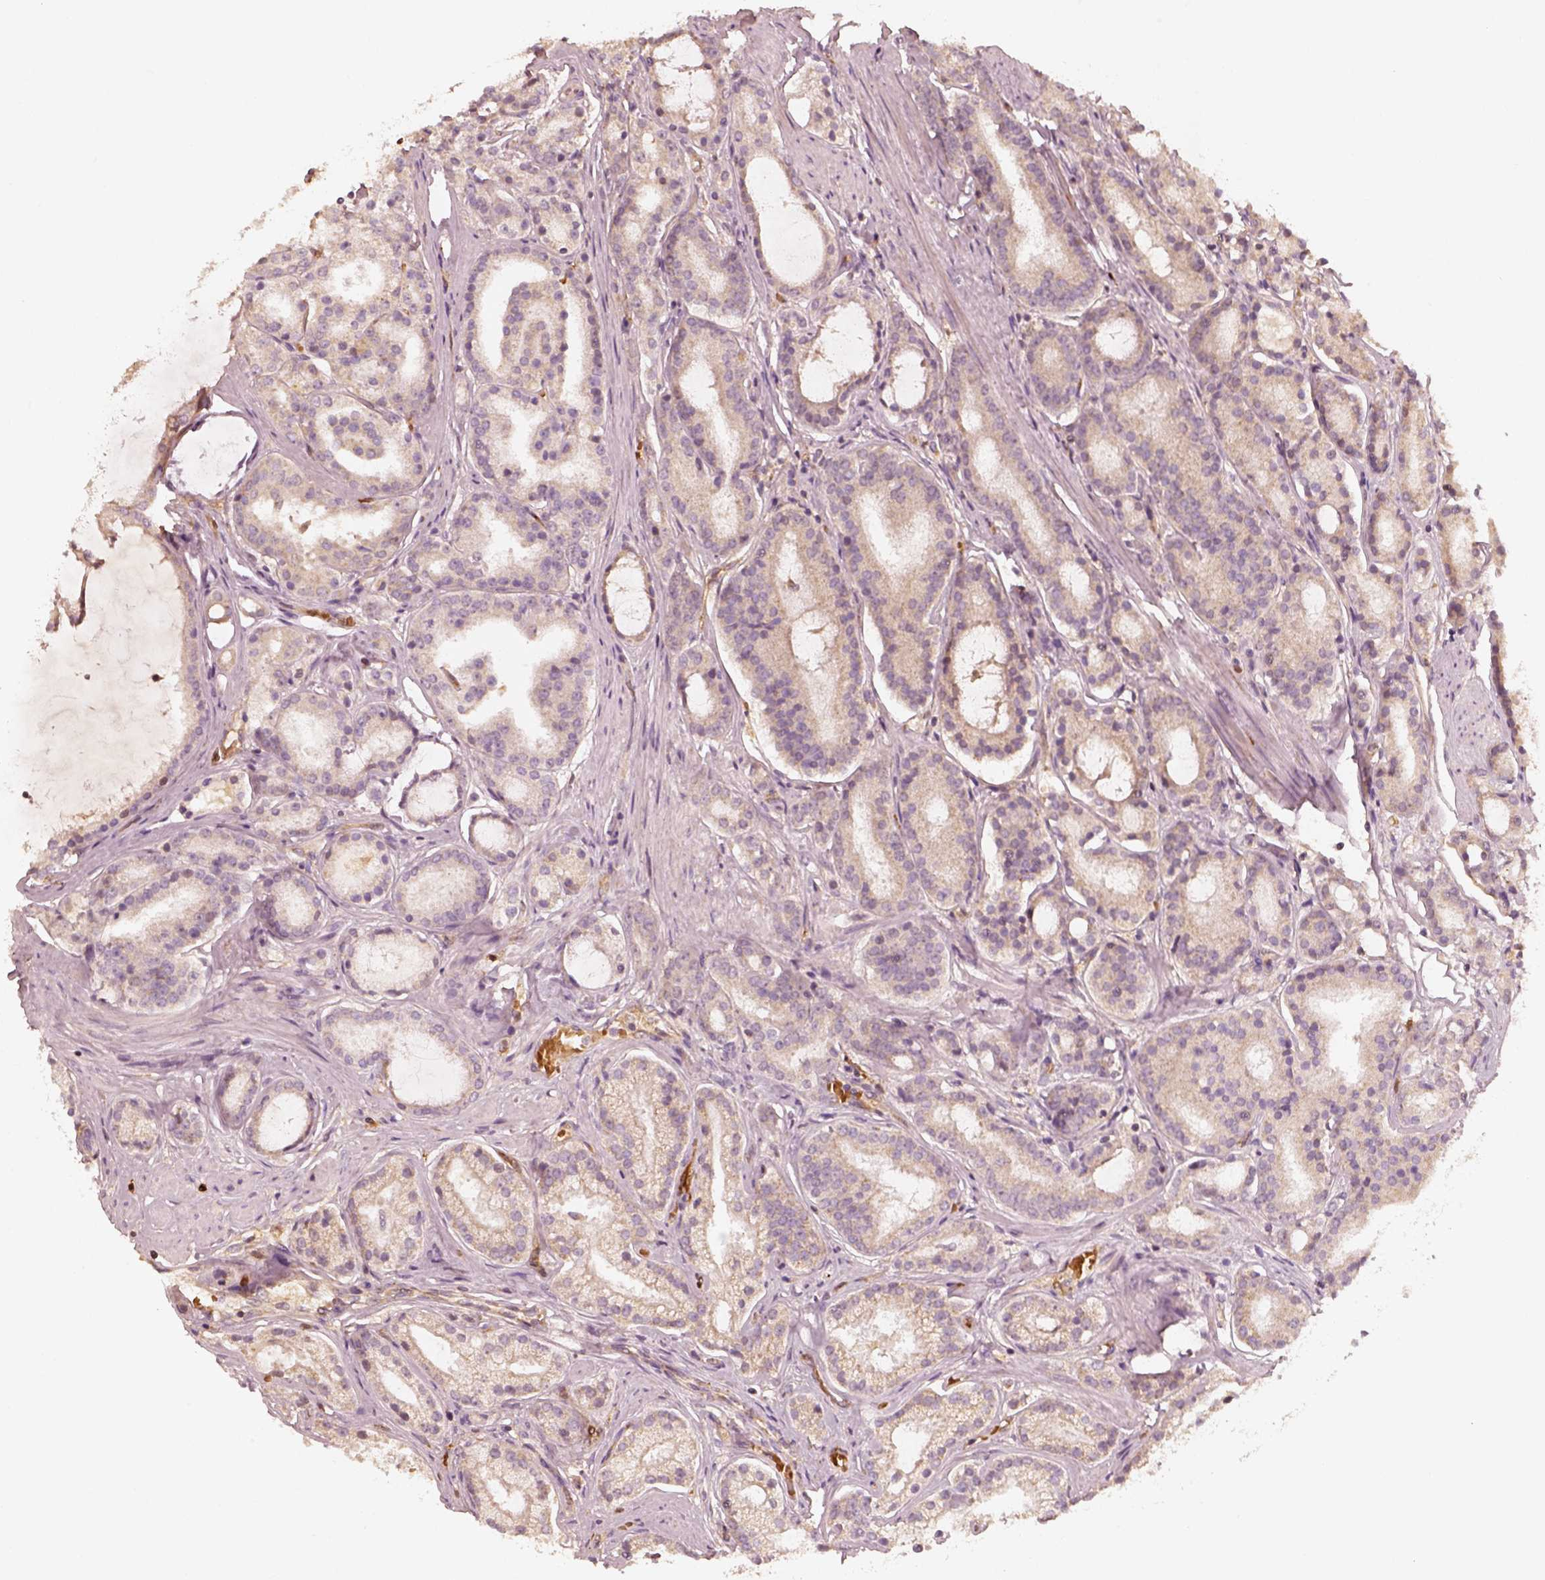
{"staining": {"intensity": "negative", "quantity": "none", "location": "none"}, "tissue": "prostate cancer", "cell_type": "Tumor cells", "image_type": "cancer", "snomed": [{"axis": "morphology", "description": "Adenocarcinoma, High grade"}, {"axis": "topography", "description": "Prostate"}], "caption": "This micrograph is of prostate cancer stained with IHC to label a protein in brown with the nuclei are counter-stained blue. There is no expression in tumor cells.", "gene": "FSCN1", "patient": {"sex": "male", "age": 63}}